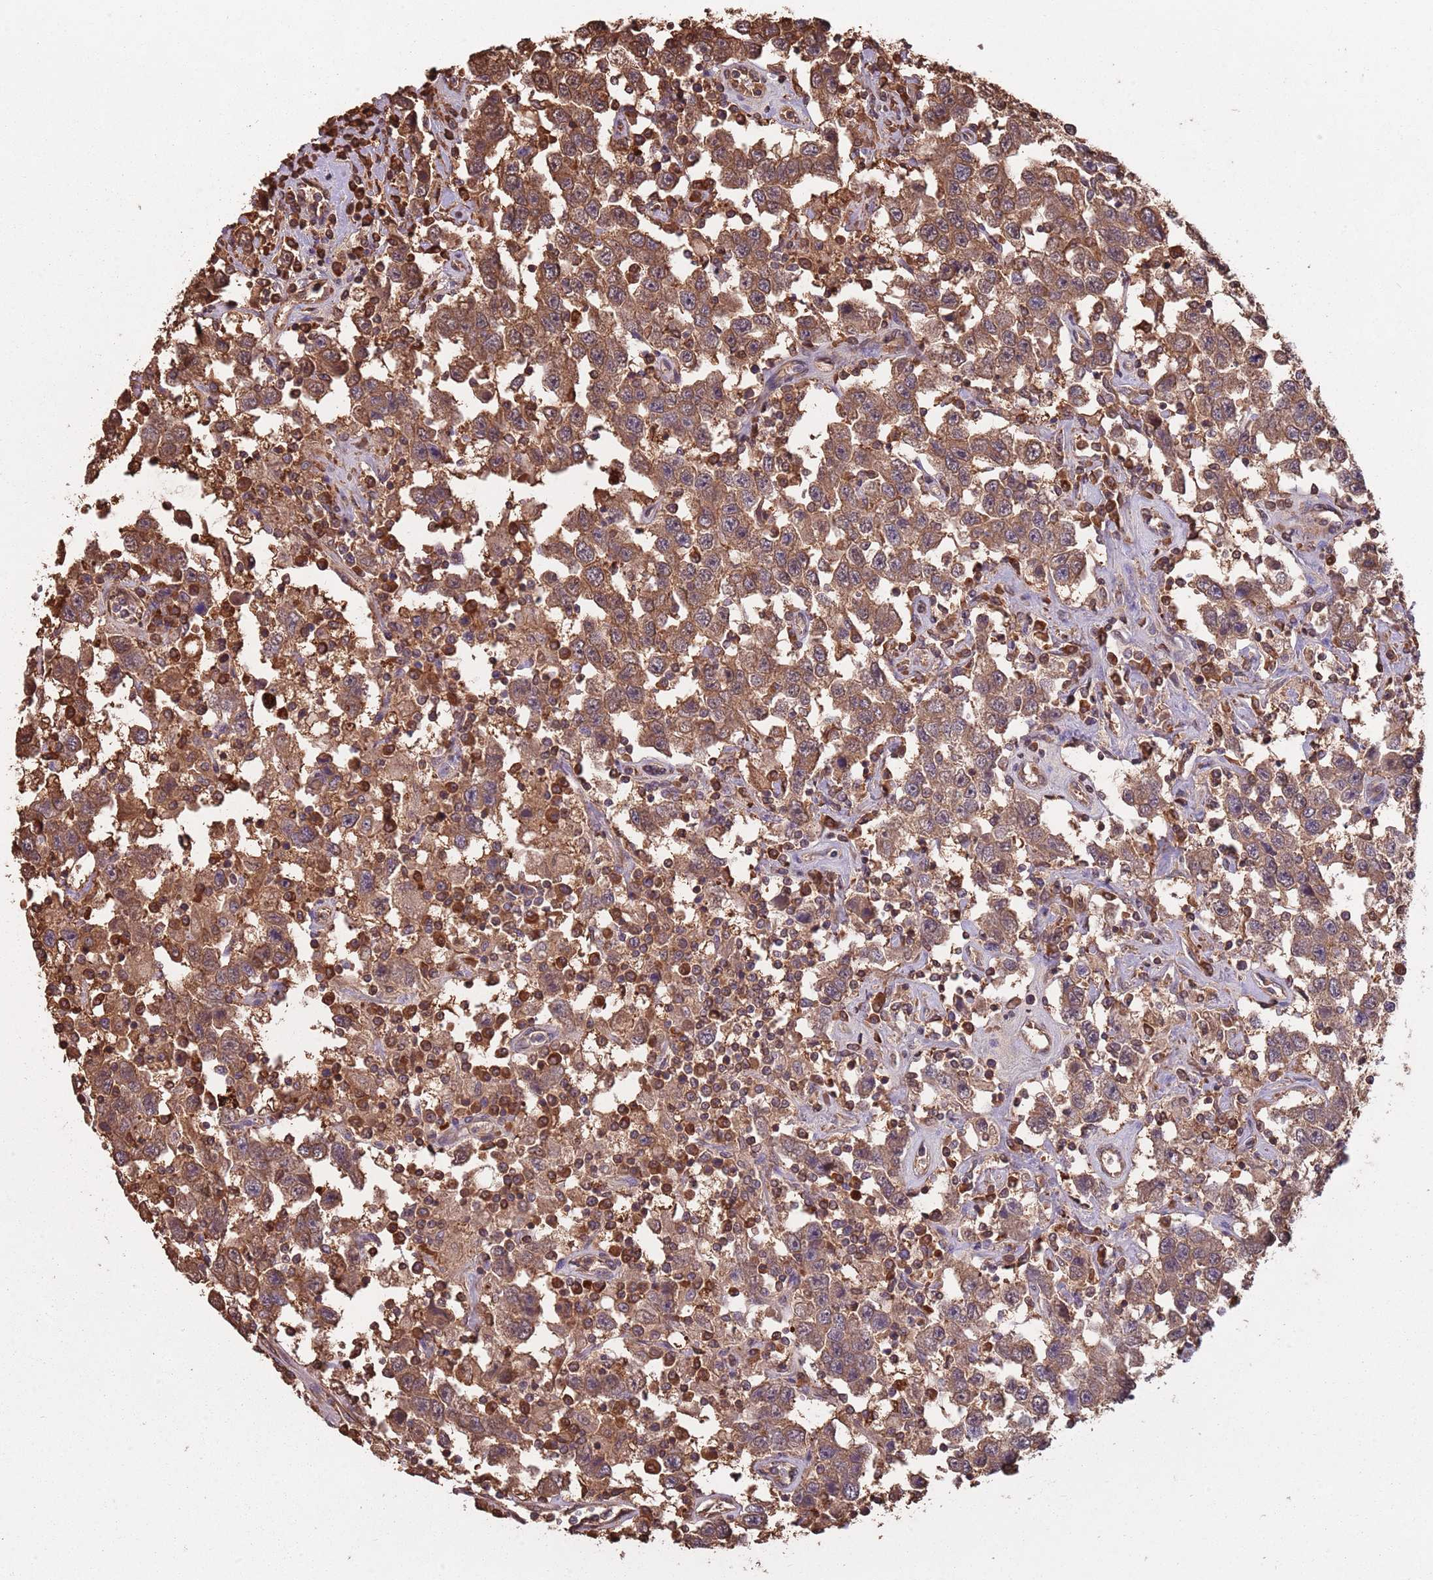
{"staining": {"intensity": "moderate", "quantity": ">75%", "location": "cytoplasmic/membranous,nuclear"}, "tissue": "testis cancer", "cell_type": "Tumor cells", "image_type": "cancer", "snomed": [{"axis": "morphology", "description": "Seminoma, NOS"}, {"axis": "topography", "description": "Testis"}], "caption": "Testis cancer (seminoma) stained for a protein (brown) demonstrates moderate cytoplasmic/membranous and nuclear positive positivity in approximately >75% of tumor cells.", "gene": "COG4", "patient": {"sex": "male", "age": 41}}